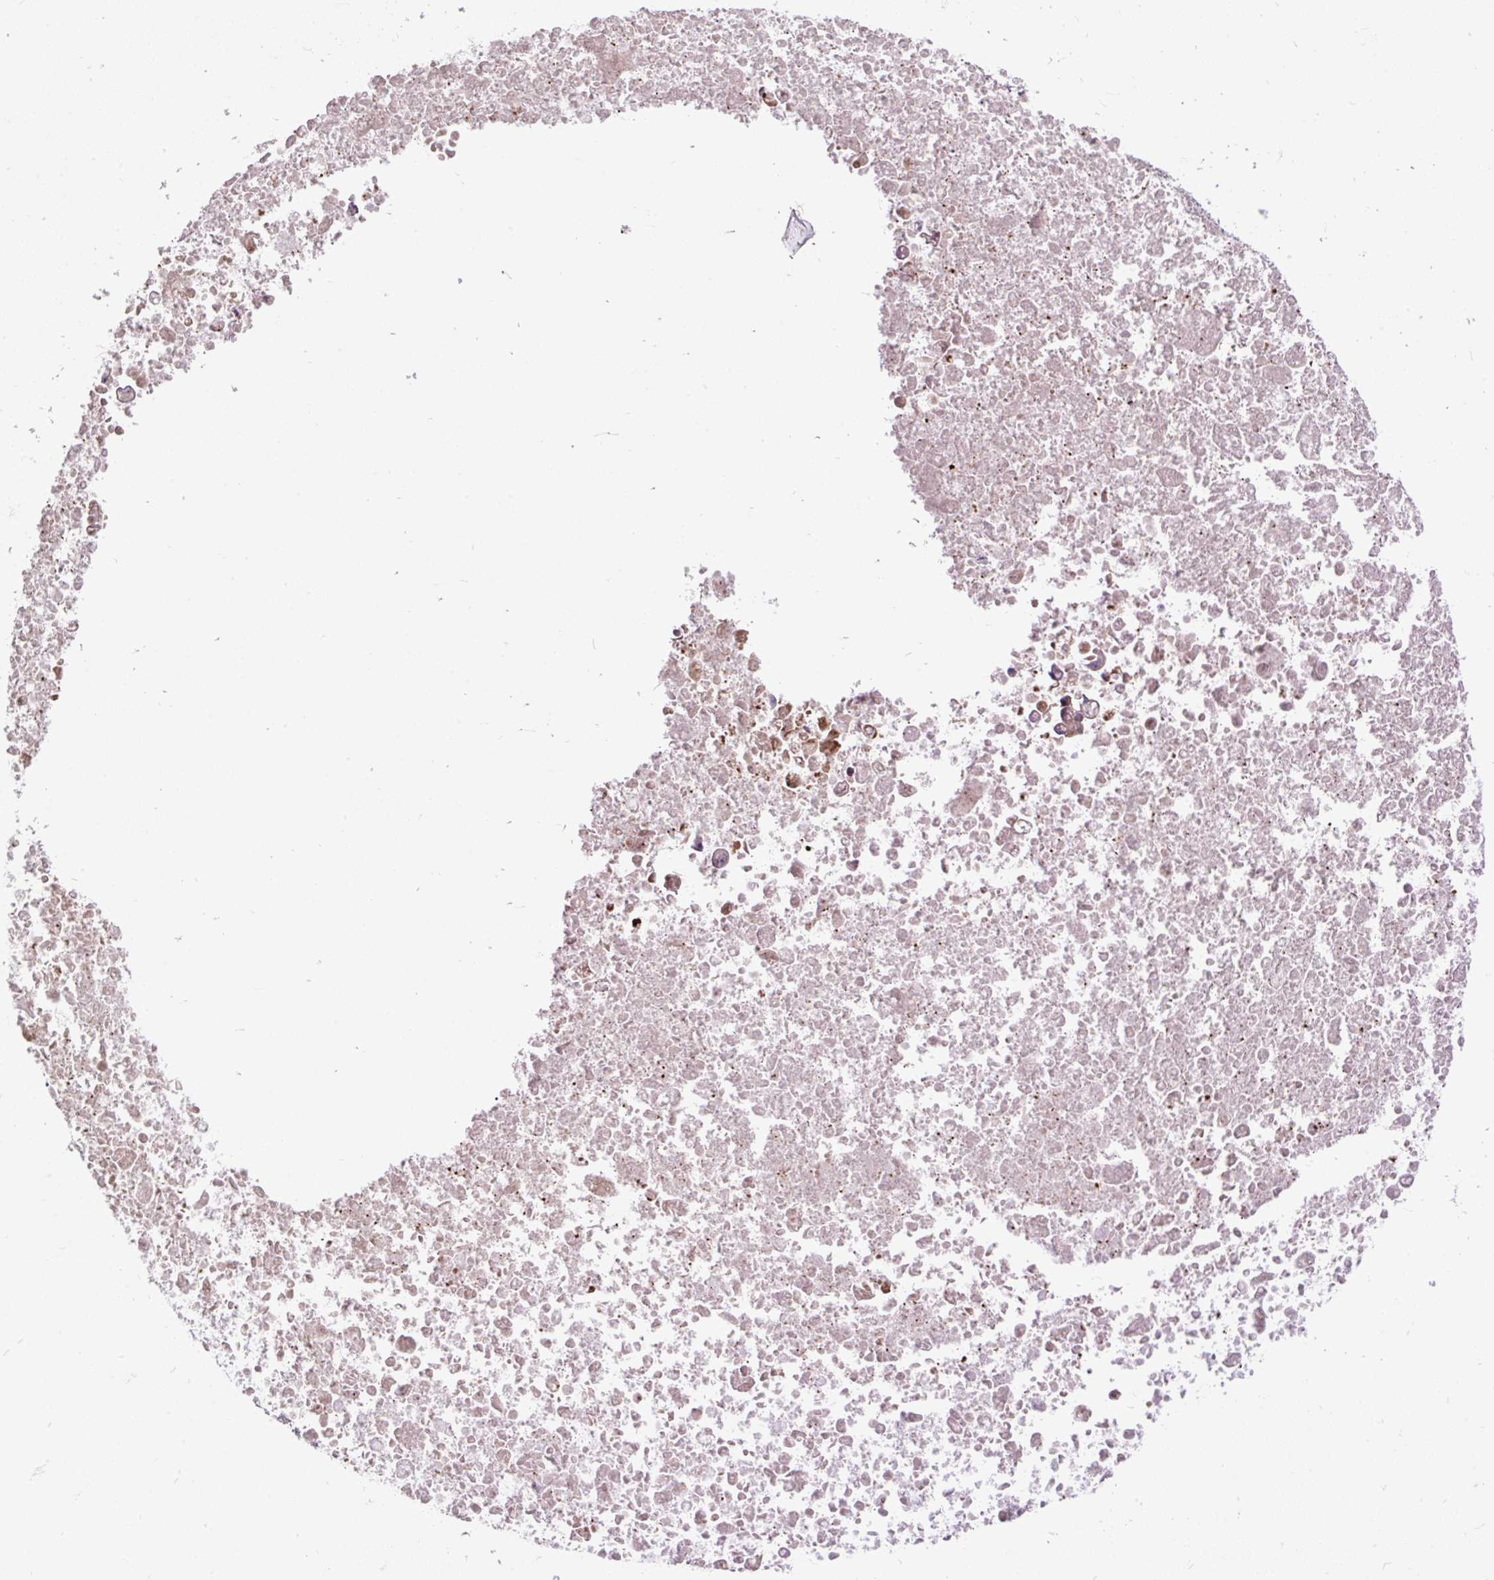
{"staining": {"intensity": "moderate", "quantity": "<25%", "location": "cytoplasmic/membranous"}, "tissue": "ovarian cancer", "cell_type": "Tumor cells", "image_type": "cancer", "snomed": [{"axis": "morphology", "description": "Cystadenocarcinoma, mucinous, NOS"}, {"axis": "topography", "description": "Ovary"}], "caption": "Brown immunohistochemical staining in human ovarian cancer demonstrates moderate cytoplasmic/membranous positivity in about <25% of tumor cells.", "gene": "TRIM17", "patient": {"sex": "female", "age": 37}}